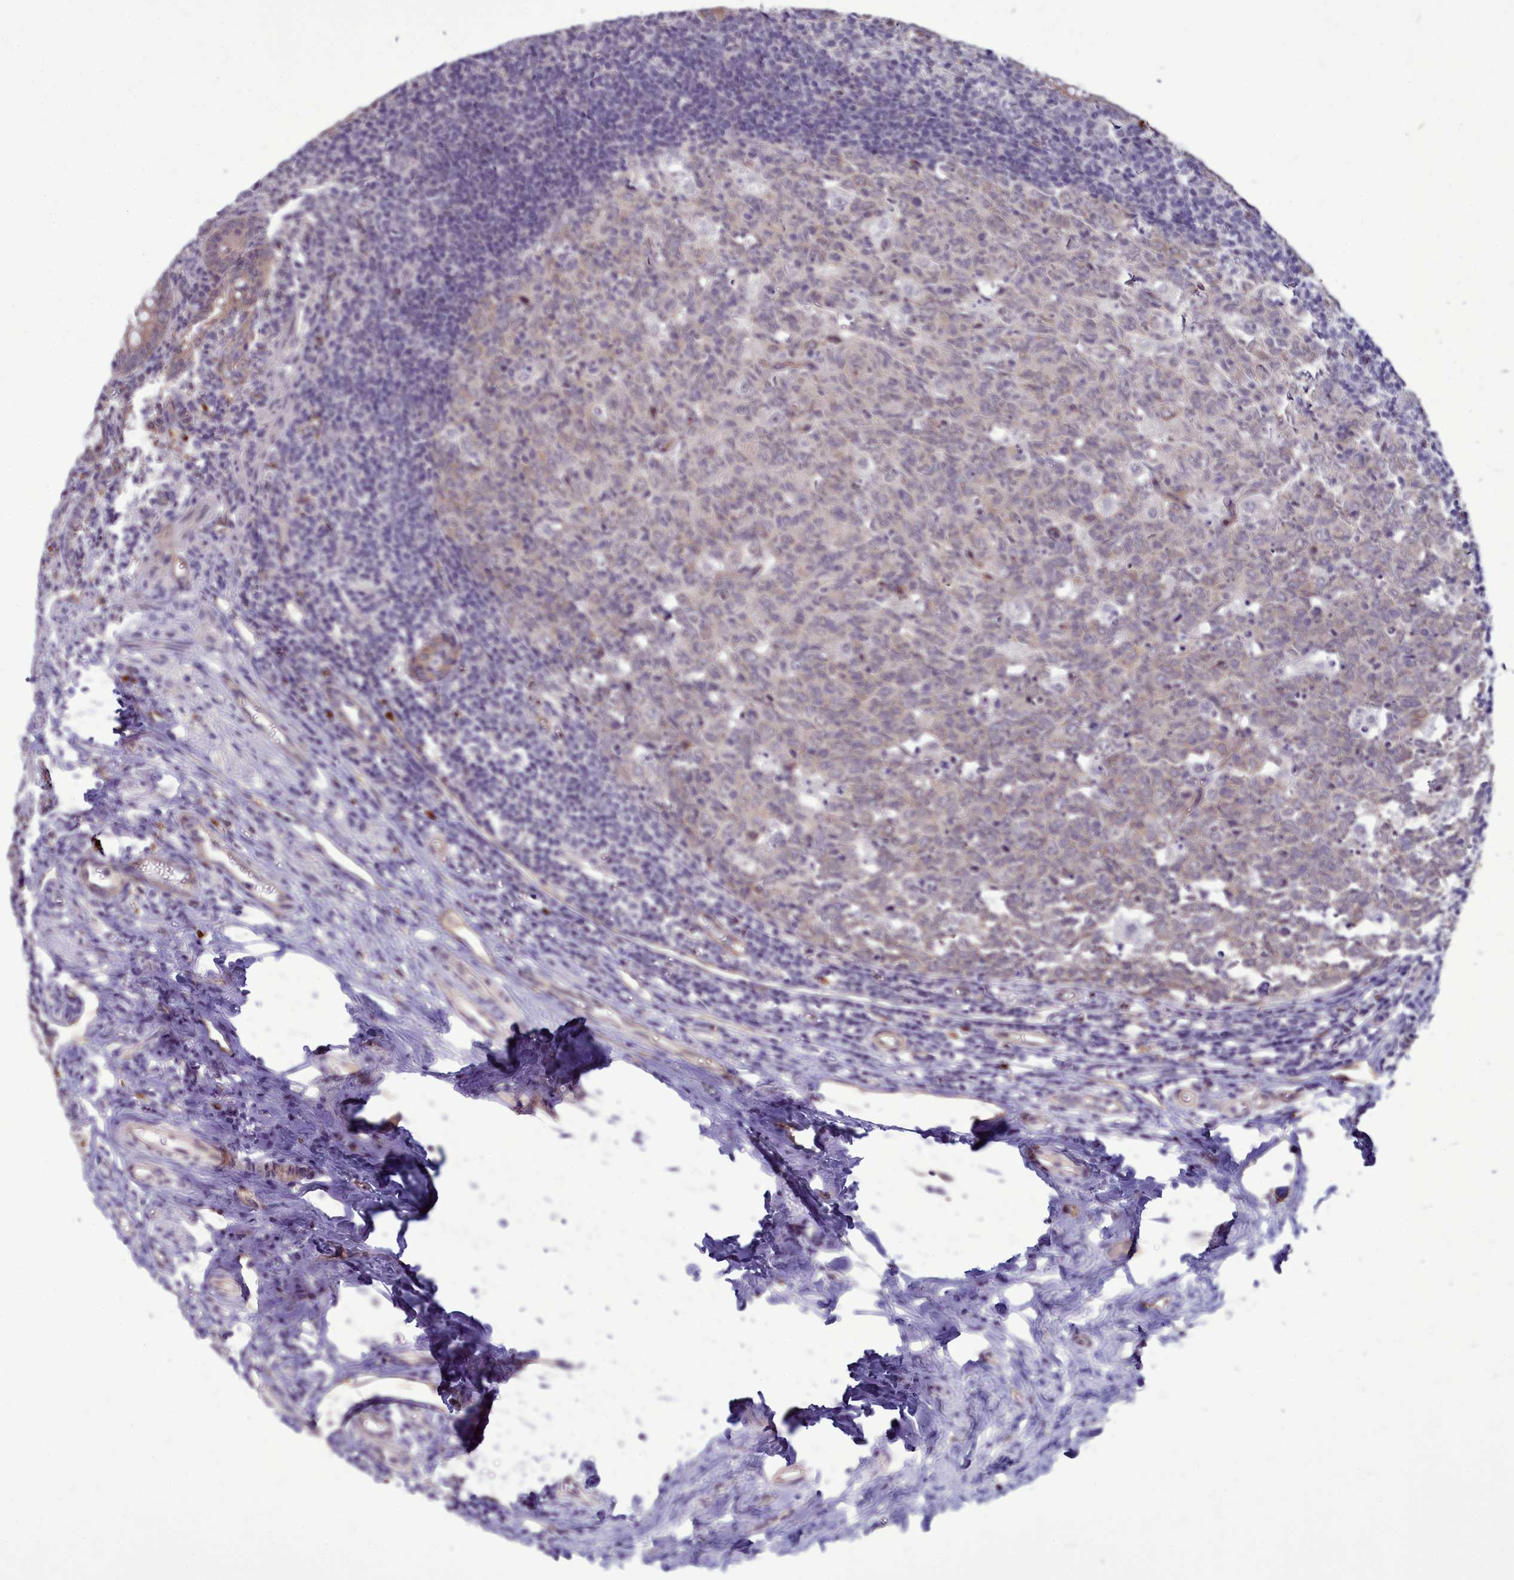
{"staining": {"intensity": "moderate", "quantity": ">75%", "location": "cytoplasmic/membranous"}, "tissue": "appendix", "cell_type": "Glandular cells", "image_type": "normal", "snomed": [{"axis": "morphology", "description": "Normal tissue, NOS"}, {"axis": "topography", "description": "Appendix"}], "caption": "Immunohistochemistry (IHC) (DAB (3,3'-diaminobenzidine)) staining of benign human appendix reveals moderate cytoplasmic/membranous protein positivity in approximately >75% of glandular cells.", "gene": "BCAR1", "patient": {"sex": "male", "age": 14}}